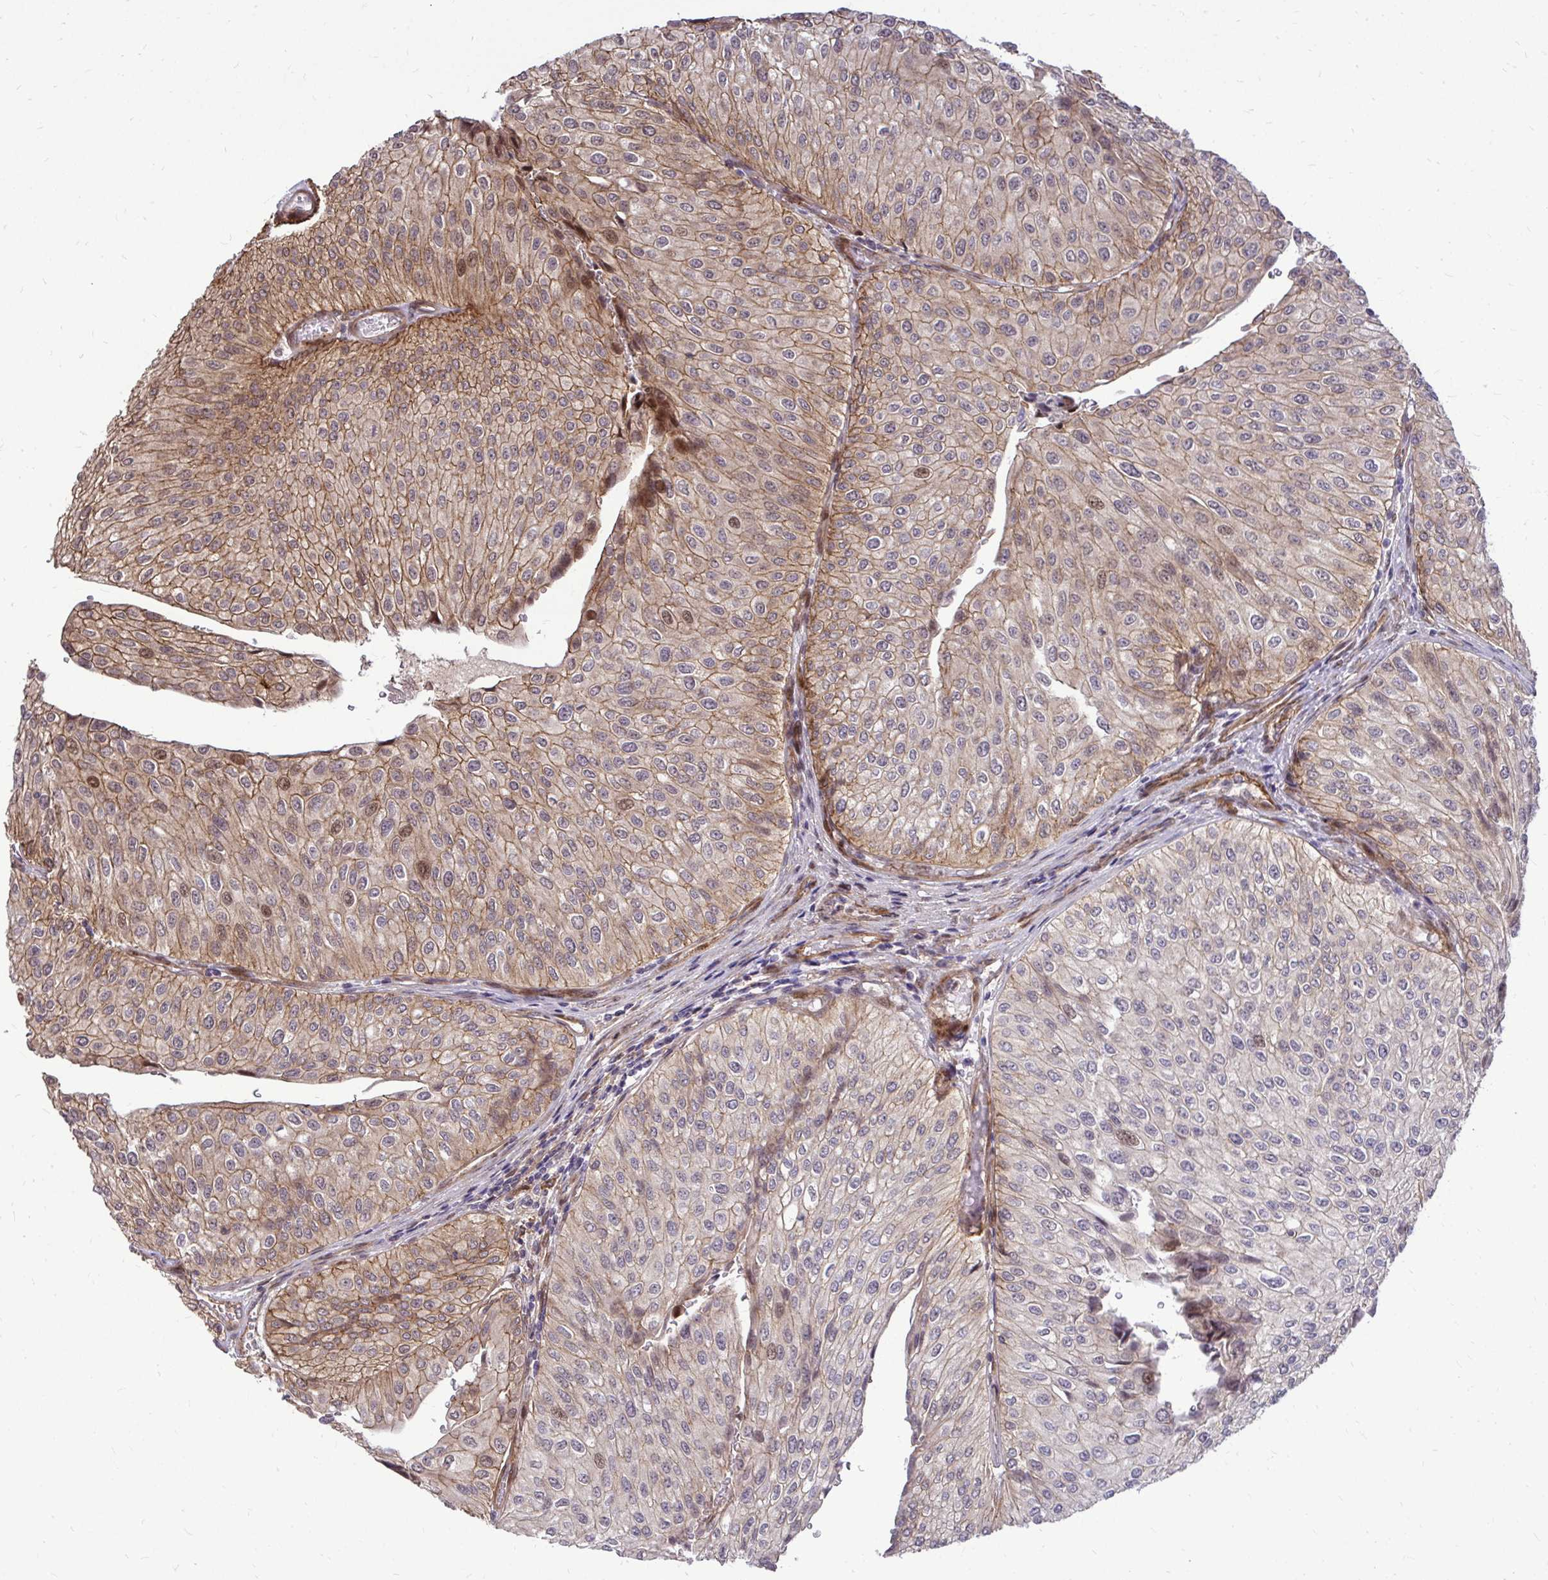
{"staining": {"intensity": "moderate", "quantity": "25%-75%", "location": "cytoplasmic/membranous"}, "tissue": "urothelial cancer", "cell_type": "Tumor cells", "image_type": "cancer", "snomed": [{"axis": "morphology", "description": "Urothelial carcinoma, NOS"}, {"axis": "topography", "description": "Urinary bladder"}], "caption": "A high-resolution photomicrograph shows immunohistochemistry (IHC) staining of urothelial cancer, which shows moderate cytoplasmic/membranous positivity in about 25%-75% of tumor cells.", "gene": "TRIP6", "patient": {"sex": "male", "age": 67}}